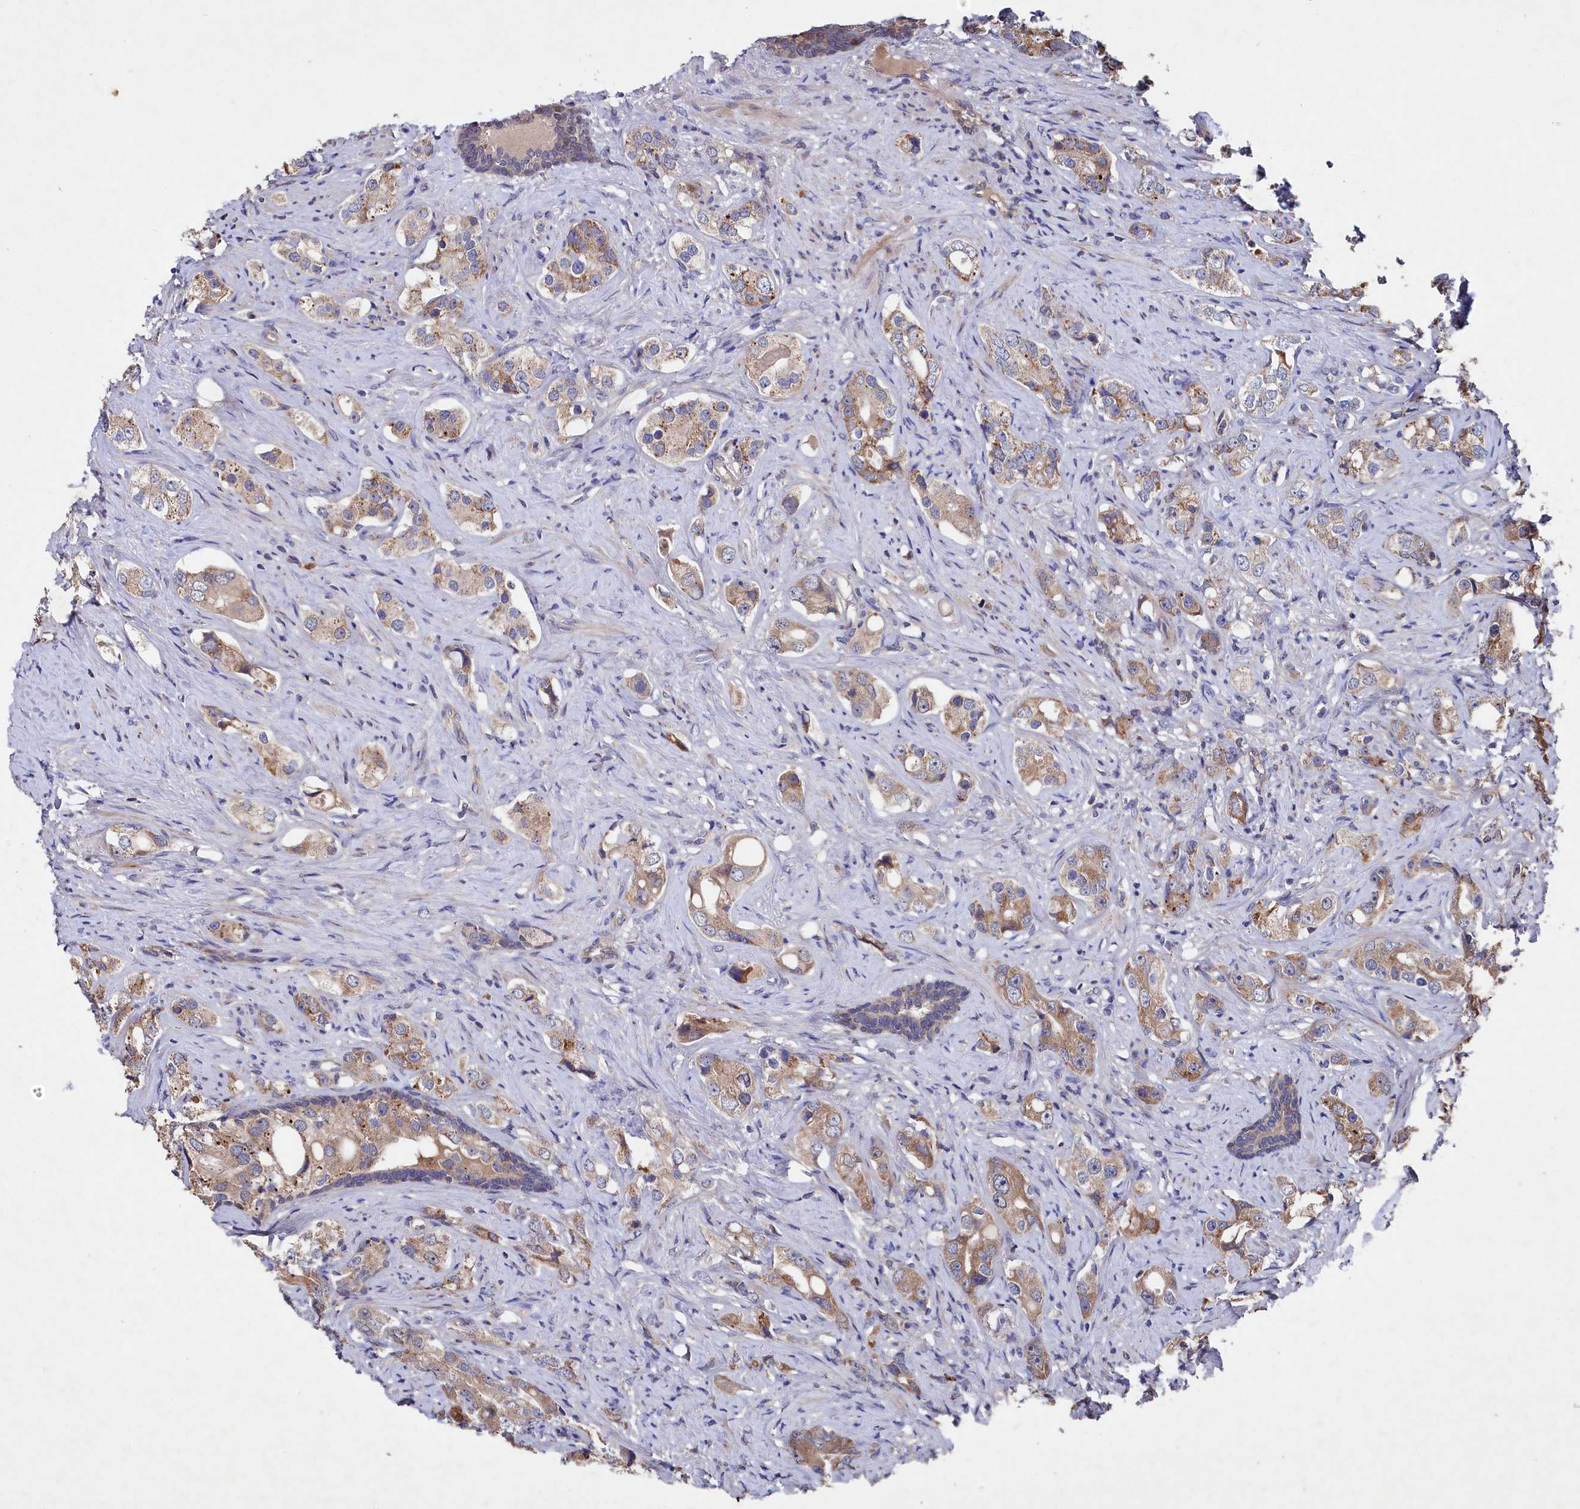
{"staining": {"intensity": "moderate", "quantity": "25%-75%", "location": "cytoplasmic/membranous"}, "tissue": "prostate cancer", "cell_type": "Tumor cells", "image_type": "cancer", "snomed": [{"axis": "morphology", "description": "Adenocarcinoma, High grade"}, {"axis": "topography", "description": "Prostate"}], "caption": "Moderate cytoplasmic/membranous protein expression is identified in about 25%-75% of tumor cells in adenocarcinoma (high-grade) (prostate).", "gene": "SUPV3L1", "patient": {"sex": "male", "age": 63}}